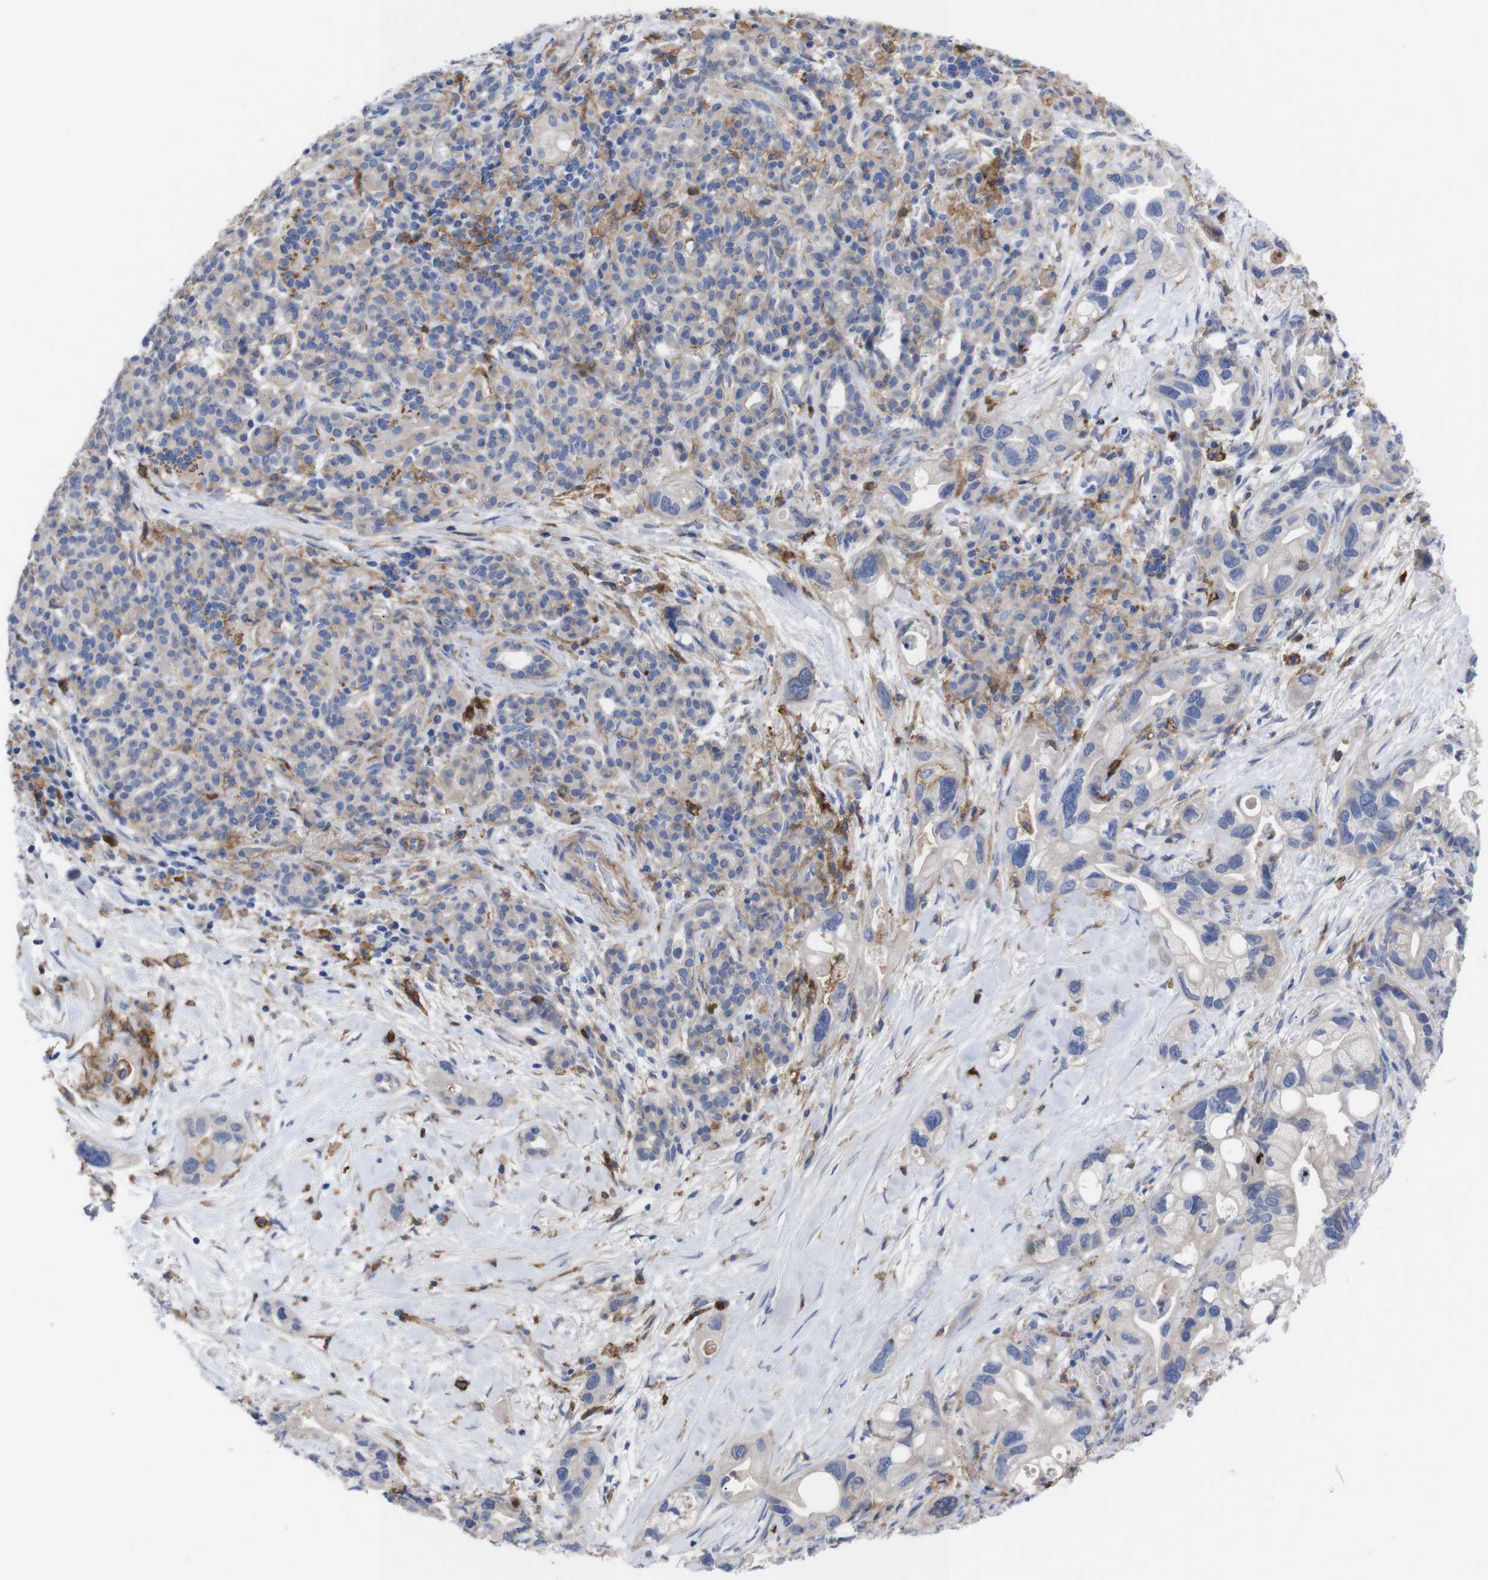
{"staining": {"intensity": "weak", "quantity": "<25%", "location": "cytoplasmic/membranous"}, "tissue": "pancreatic cancer", "cell_type": "Tumor cells", "image_type": "cancer", "snomed": [{"axis": "morphology", "description": "Adenocarcinoma, NOS"}, {"axis": "topography", "description": "Pancreas"}], "caption": "This histopathology image is of pancreatic adenocarcinoma stained with IHC to label a protein in brown with the nuclei are counter-stained blue. There is no staining in tumor cells.", "gene": "C5AR1", "patient": {"sex": "female", "age": 77}}